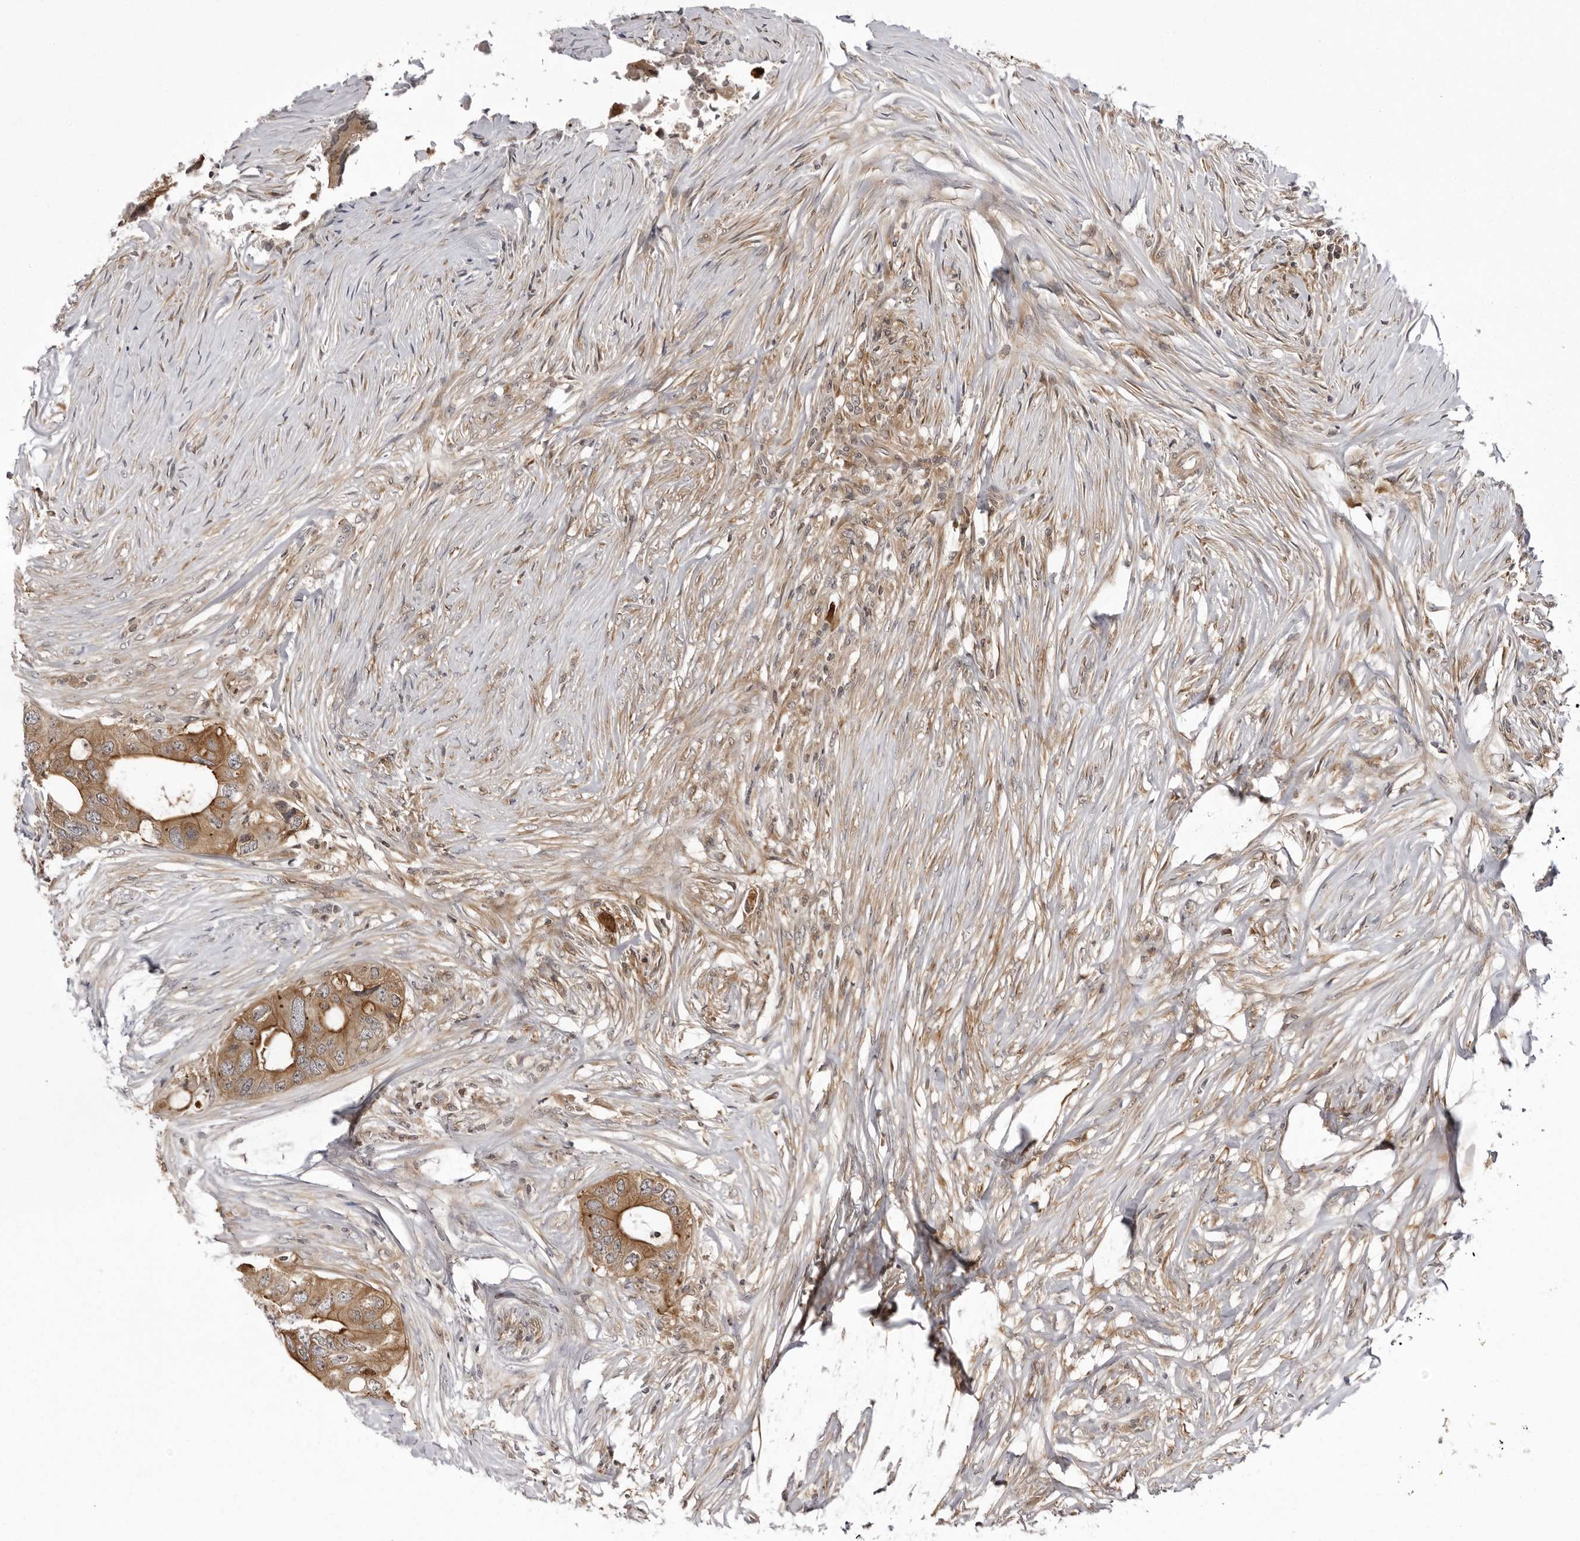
{"staining": {"intensity": "moderate", "quantity": ">75%", "location": "cytoplasmic/membranous"}, "tissue": "colorectal cancer", "cell_type": "Tumor cells", "image_type": "cancer", "snomed": [{"axis": "morphology", "description": "Adenocarcinoma, NOS"}, {"axis": "topography", "description": "Colon"}], "caption": "High-power microscopy captured an IHC histopathology image of colorectal adenocarcinoma, revealing moderate cytoplasmic/membranous staining in about >75% of tumor cells.", "gene": "USP43", "patient": {"sex": "male", "age": 71}}